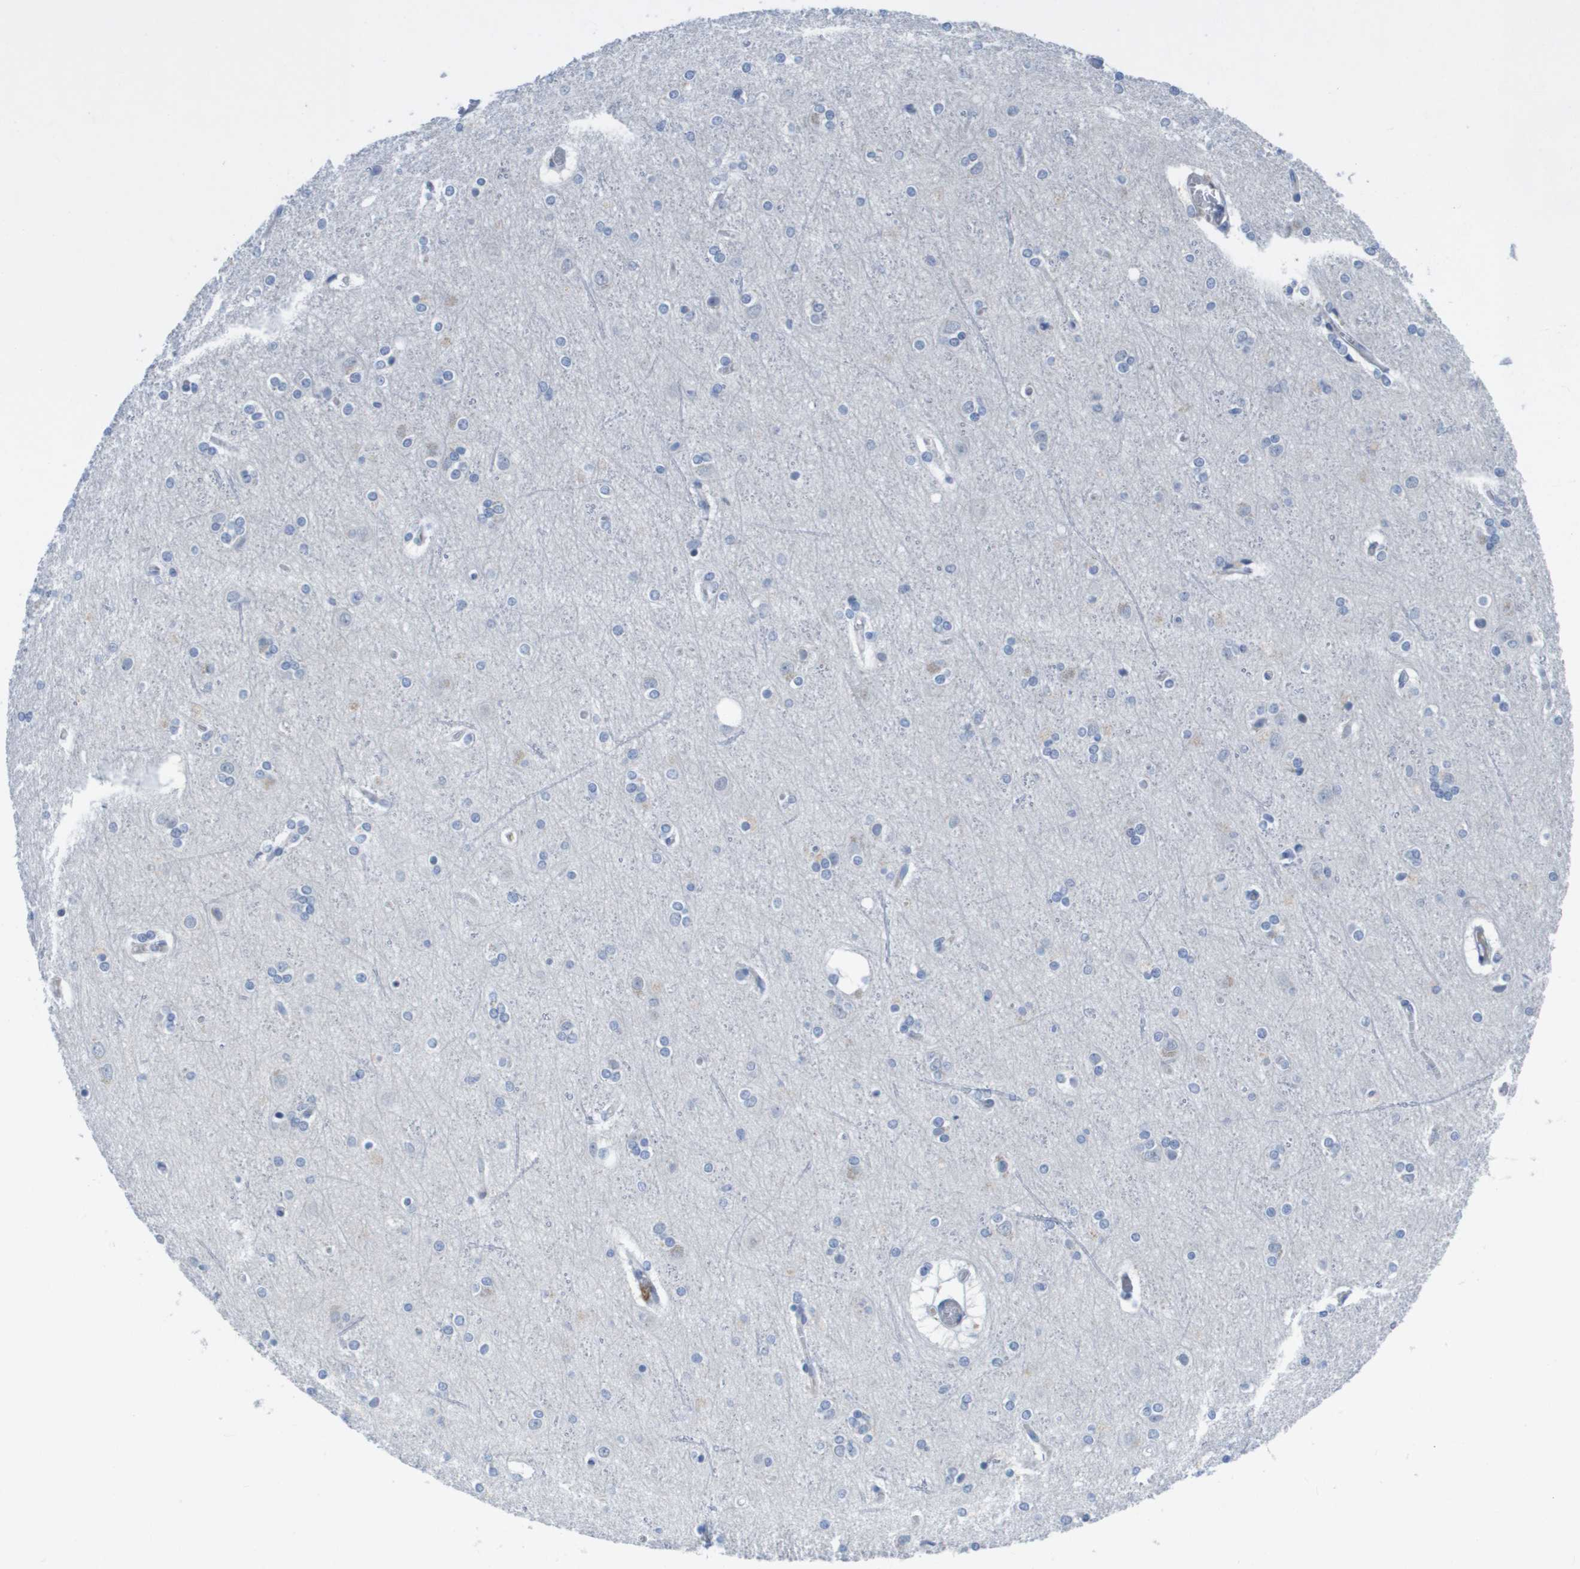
{"staining": {"intensity": "negative", "quantity": "none", "location": "none"}, "tissue": "cerebral cortex", "cell_type": "Endothelial cells", "image_type": "normal", "snomed": [{"axis": "morphology", "description": "Normal tissue, NOS"}, {"axis": "topography", "description": "Cerebral cortex"}], "caption": "Micrograph shows no protein staining in endothelial cells of benign cerebral cortex.", "gene": "PDE4A", "patient": {"sex": "female", "age": 54}}